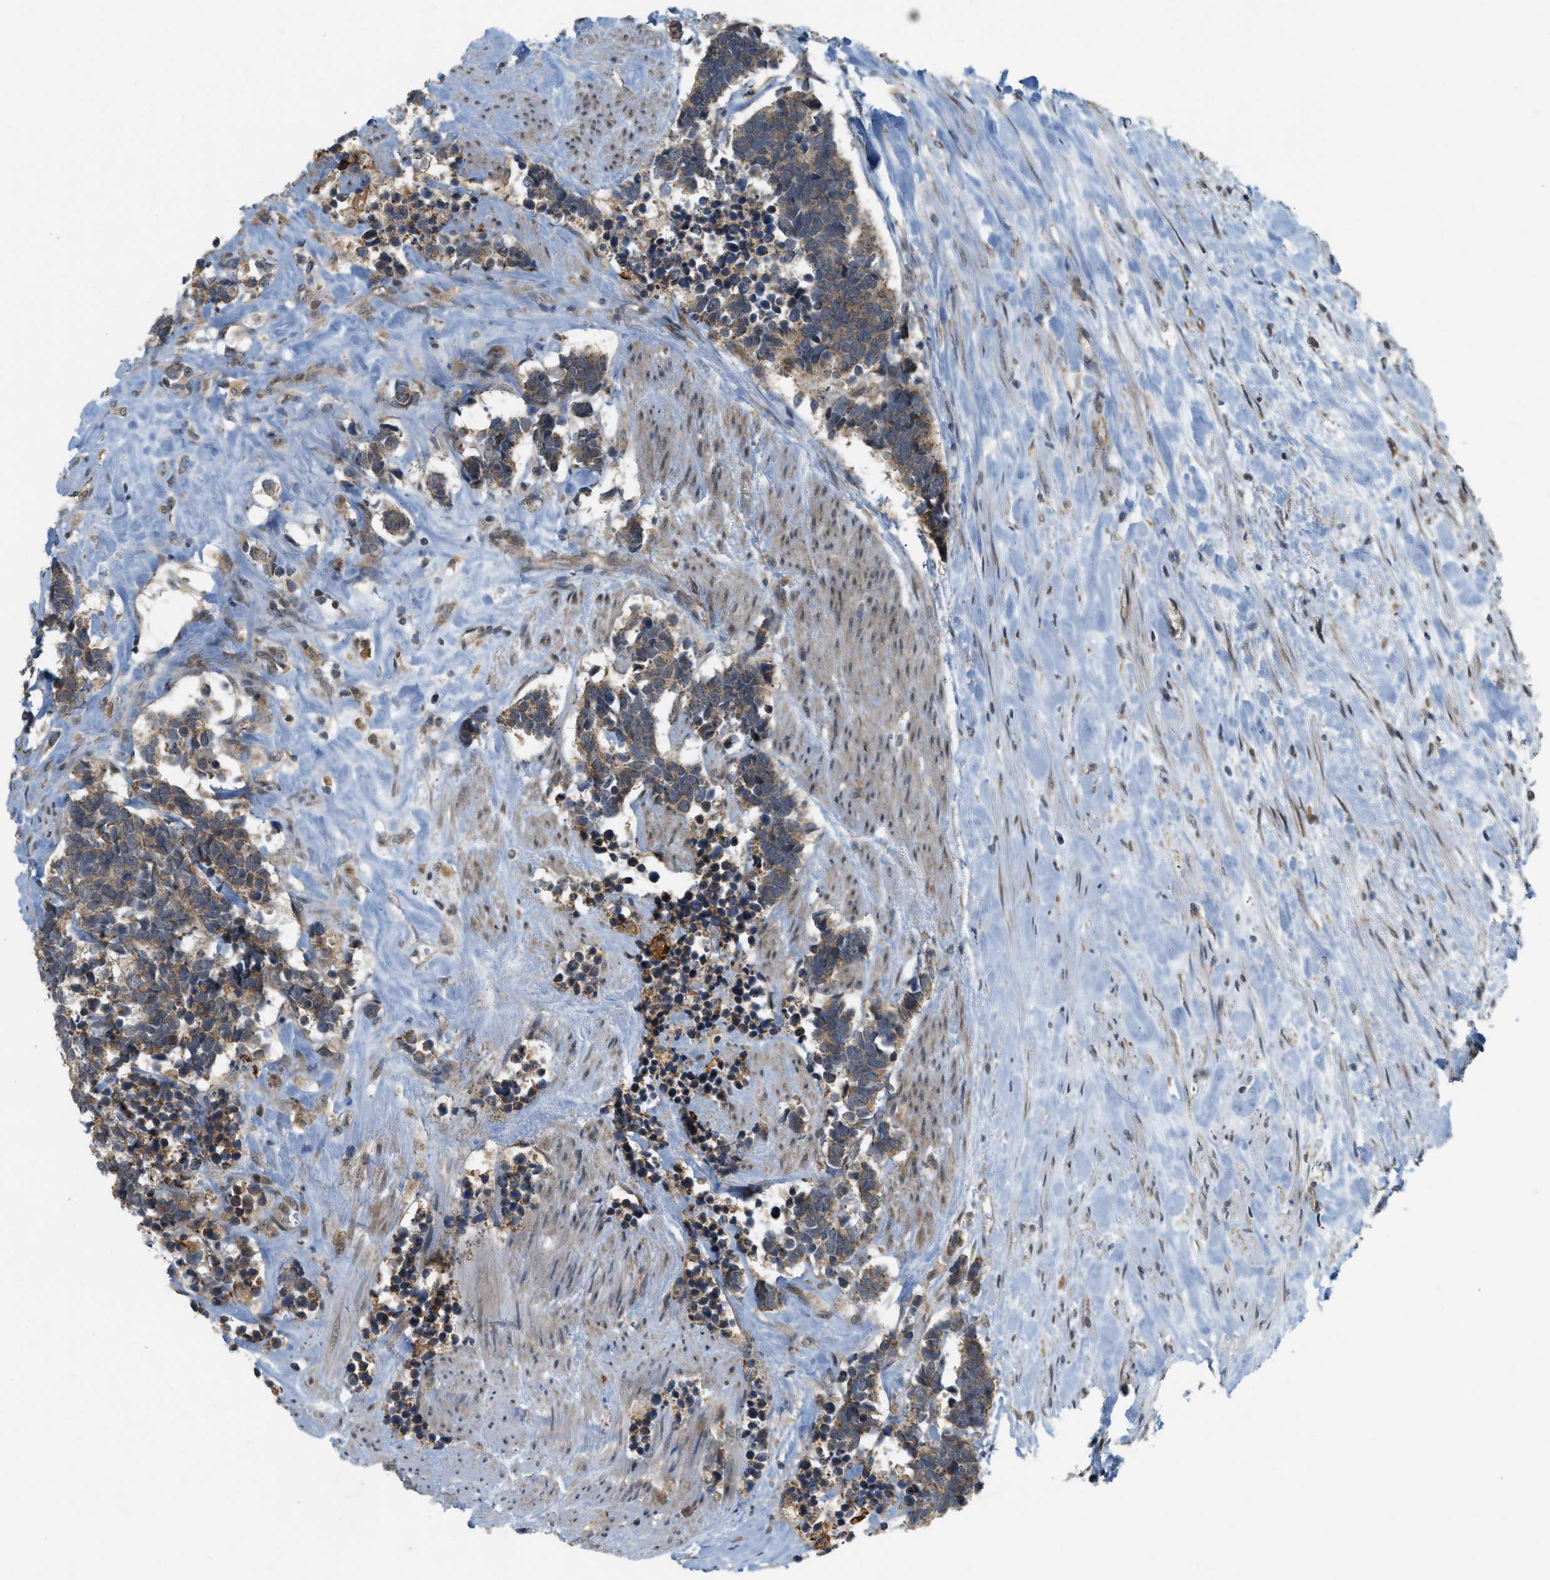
{"staining": {"intensity": "weak", "quantity": ">75%", "location": "cytoplasmic/membranous"}, "tissue": "carcinoid", "cell_type": "Tumor cells", "image_type": "cancer", "snomed": [{"axis": "morphology", "description": "Carcinoma, NOS"}, {"axis": "morphology", "description": "Carcinoid, malignant, NOS"}, {"axis": "topography", "description": "Urinary bladder"}], "caption": "Human carcinoid stained with a protein marker exhibits weak staining in tumor cells.", "gene": "PRKD1", "patient": {"sex": "male", "age": 57}}